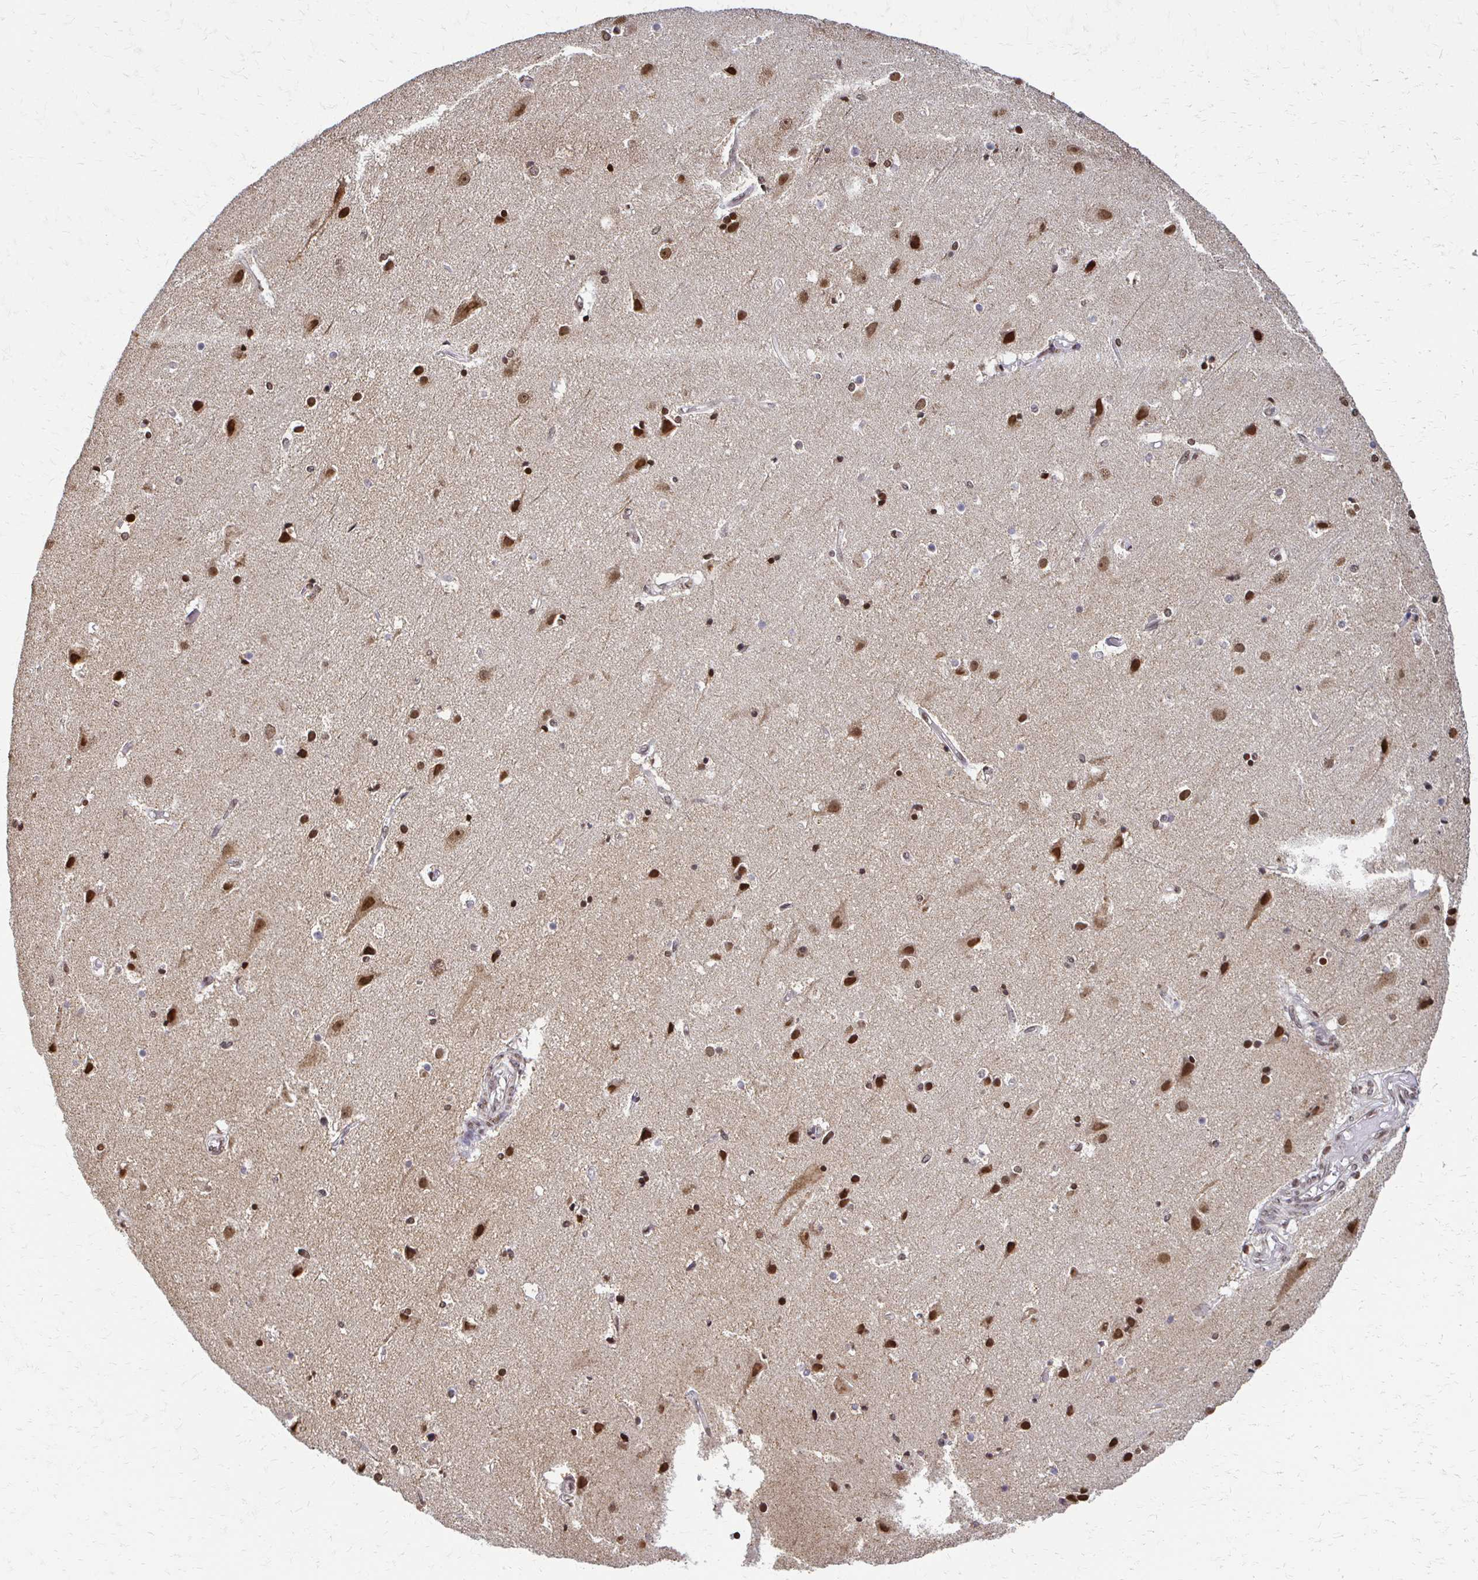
{"staining": {"intensity": "weak", "quantity": "<25%", "location": "nuclear"}, "tissue": "cerebral cortex", "cell_type": "Endothelial cells", "image_type": "normal", "snomed": [{"axis": "morphology", "description": "Normal tissue, NOS"}, {"axis": "topography", "description": "Cerebral cortex"}], "caption": "Immunohistochemistry image of unremarkable cerebral cortex stained for a protein (brown), which demonstrates no staining in endothelial cells. Brightfield microscopy of immunohistochemistry (IHC) stained with DAB (brown) and hematoxylin (blue), captured at high magnification.", "gene": "HOXA9", "patient": {"sex": "female", "age": 52}}